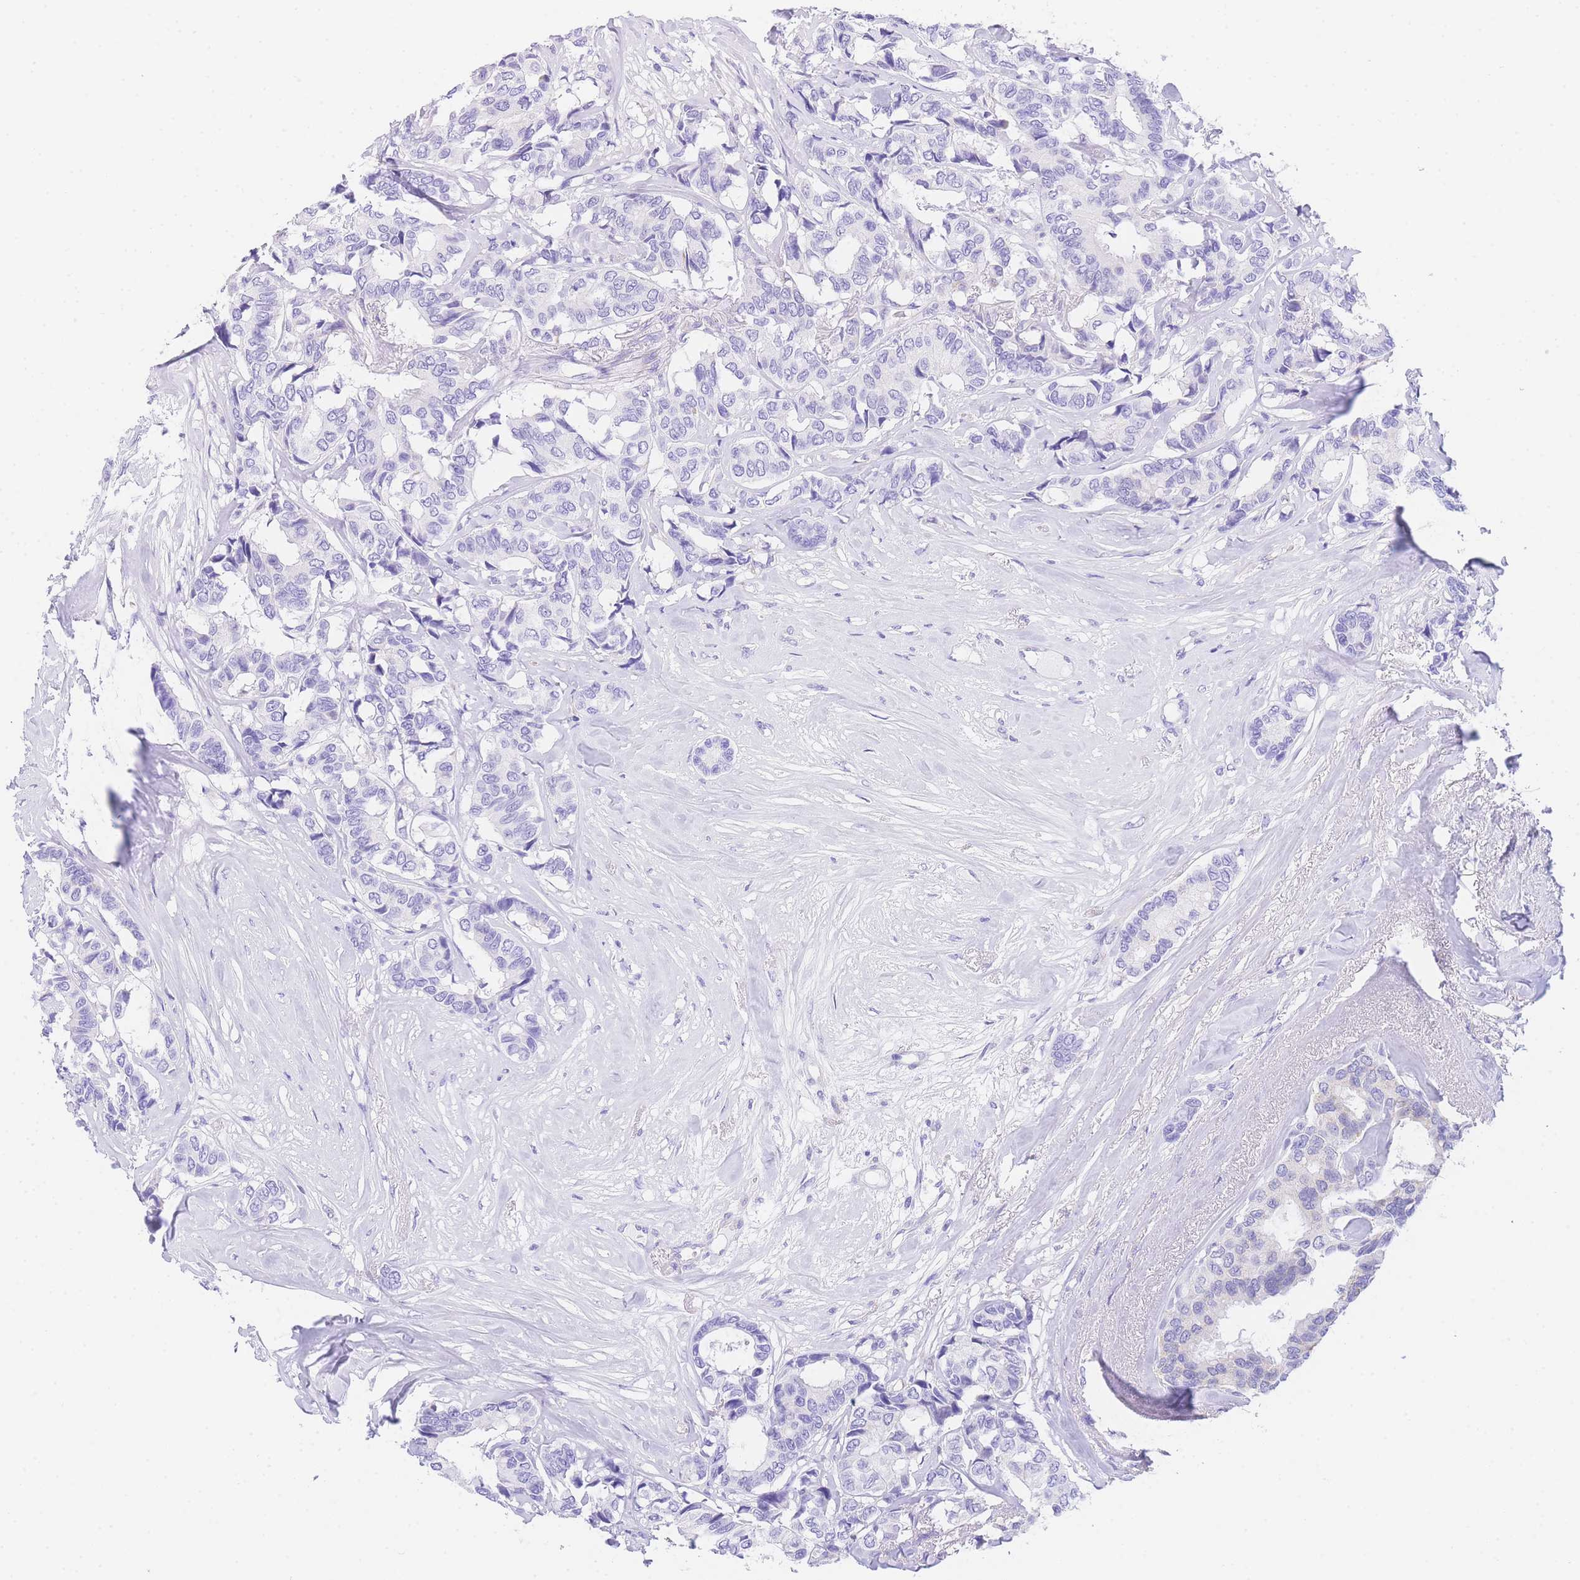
{"staining": {"intensity": "negative", "quantity": "none", "location": "none"}, "tissue": "breast cancer", "cell_type": "Tumor cells", "image_type": "cancer", "snomed": [{"axis": "morphology", "description": "Duct carcinoma"}, {"axis": "topography", "description": "Breast"}], "caption": "High power microscopy micrograph of an immunohistochemistry (IHC) image of breast cancer (infiltrating ductal carcinoma), revealing no significant staining in tumor cells.", "gene": "NKD2", "patient": {"sex": "female", "age": 87}}